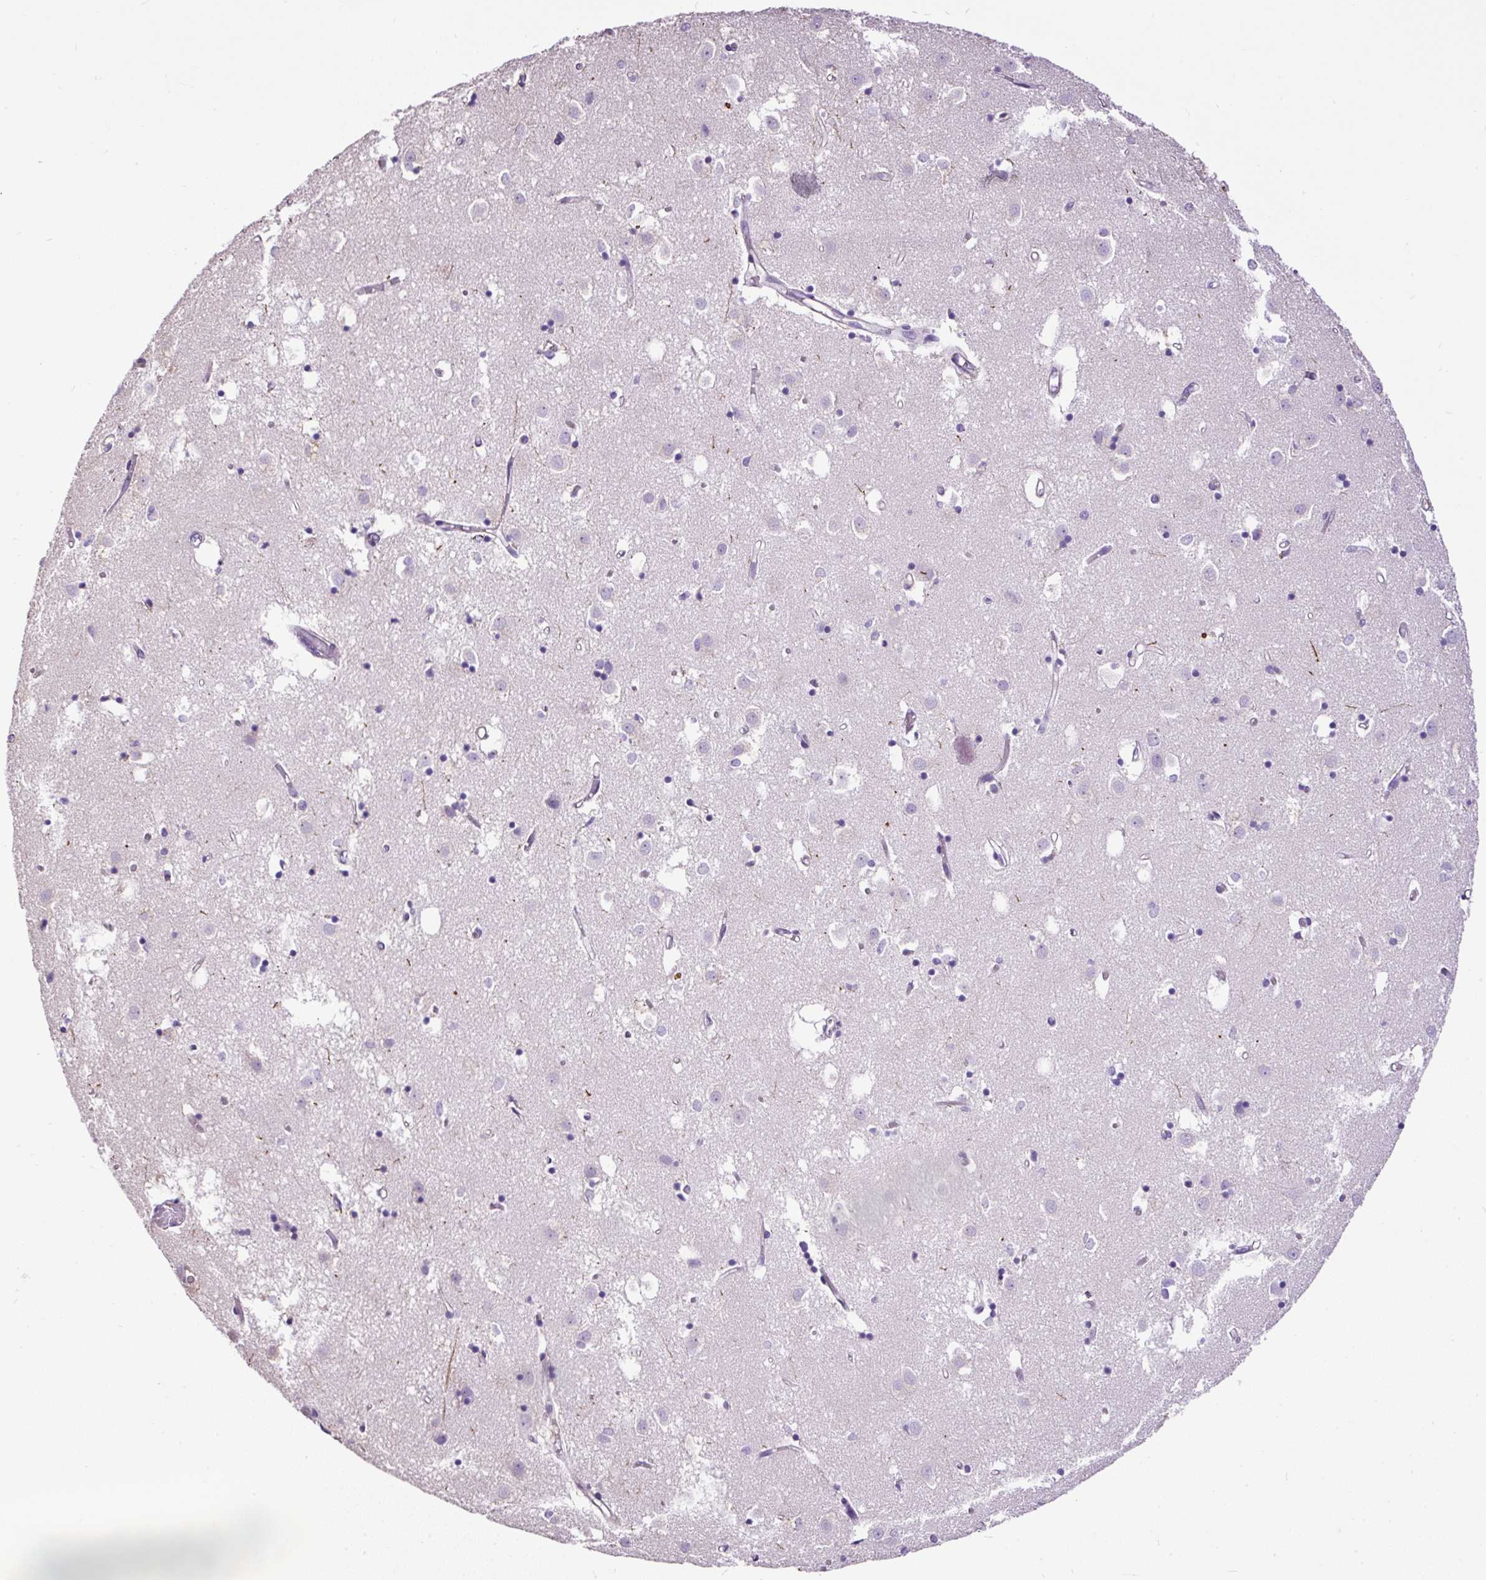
{"staining": {"intensity": "negative", "quantity": "none", "location": "none"}, "tissue": "caudate", "cell_type": "Glial cells", "image_type": "normal", "snomed": [{"axis": "morphology", "description": "Normal tissue, NOS"}, {"axis": "topography", "description": "Lateral ventricle wall"}], "caption": "IHC of normal human caudate exhibits no positivity in glial cells.", "gene": "PDIA2", "patient": {"sex": "male", "age": 70}}